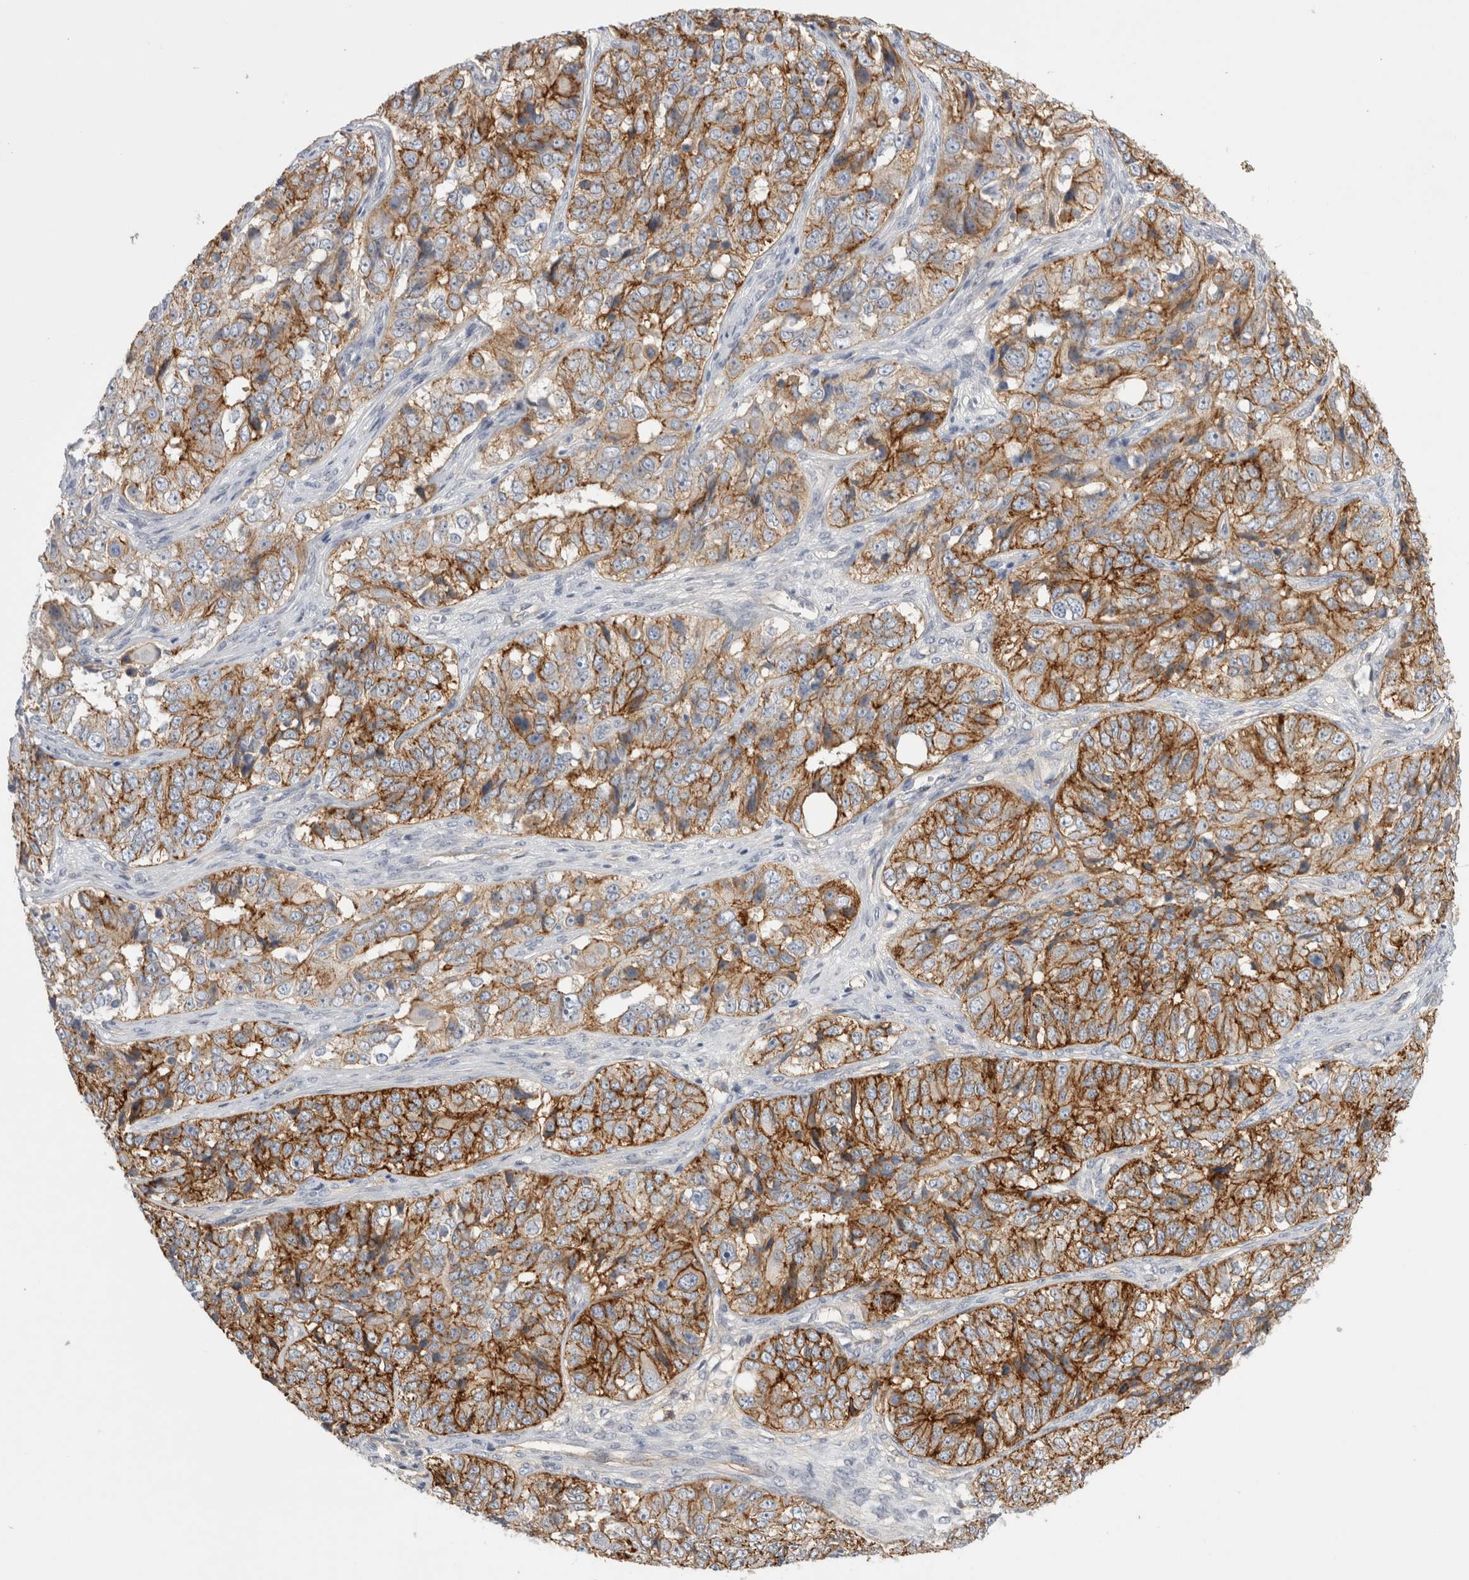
{"staining": {"intensity": "moderate", "quantity": ">75%", "location": "cytoplasmic/membranous"}, "tissue": "ovarian cancer", "cell_type": "Tumor cells", "image_type": "cancer", "snomed": [{"axis": "morphology", "description": "Carcinoma, endometroid"}, {"axis": "topography", "description": "Ovary"}], "caption": "Tumor cells show medium levels of moderate cytoplasmic/membranous positivity in about >75% of cells in human endometroid carcinoma (ovarian).", "gene": "VANGL1", "patient": {"sex": "female", "age": 51}}